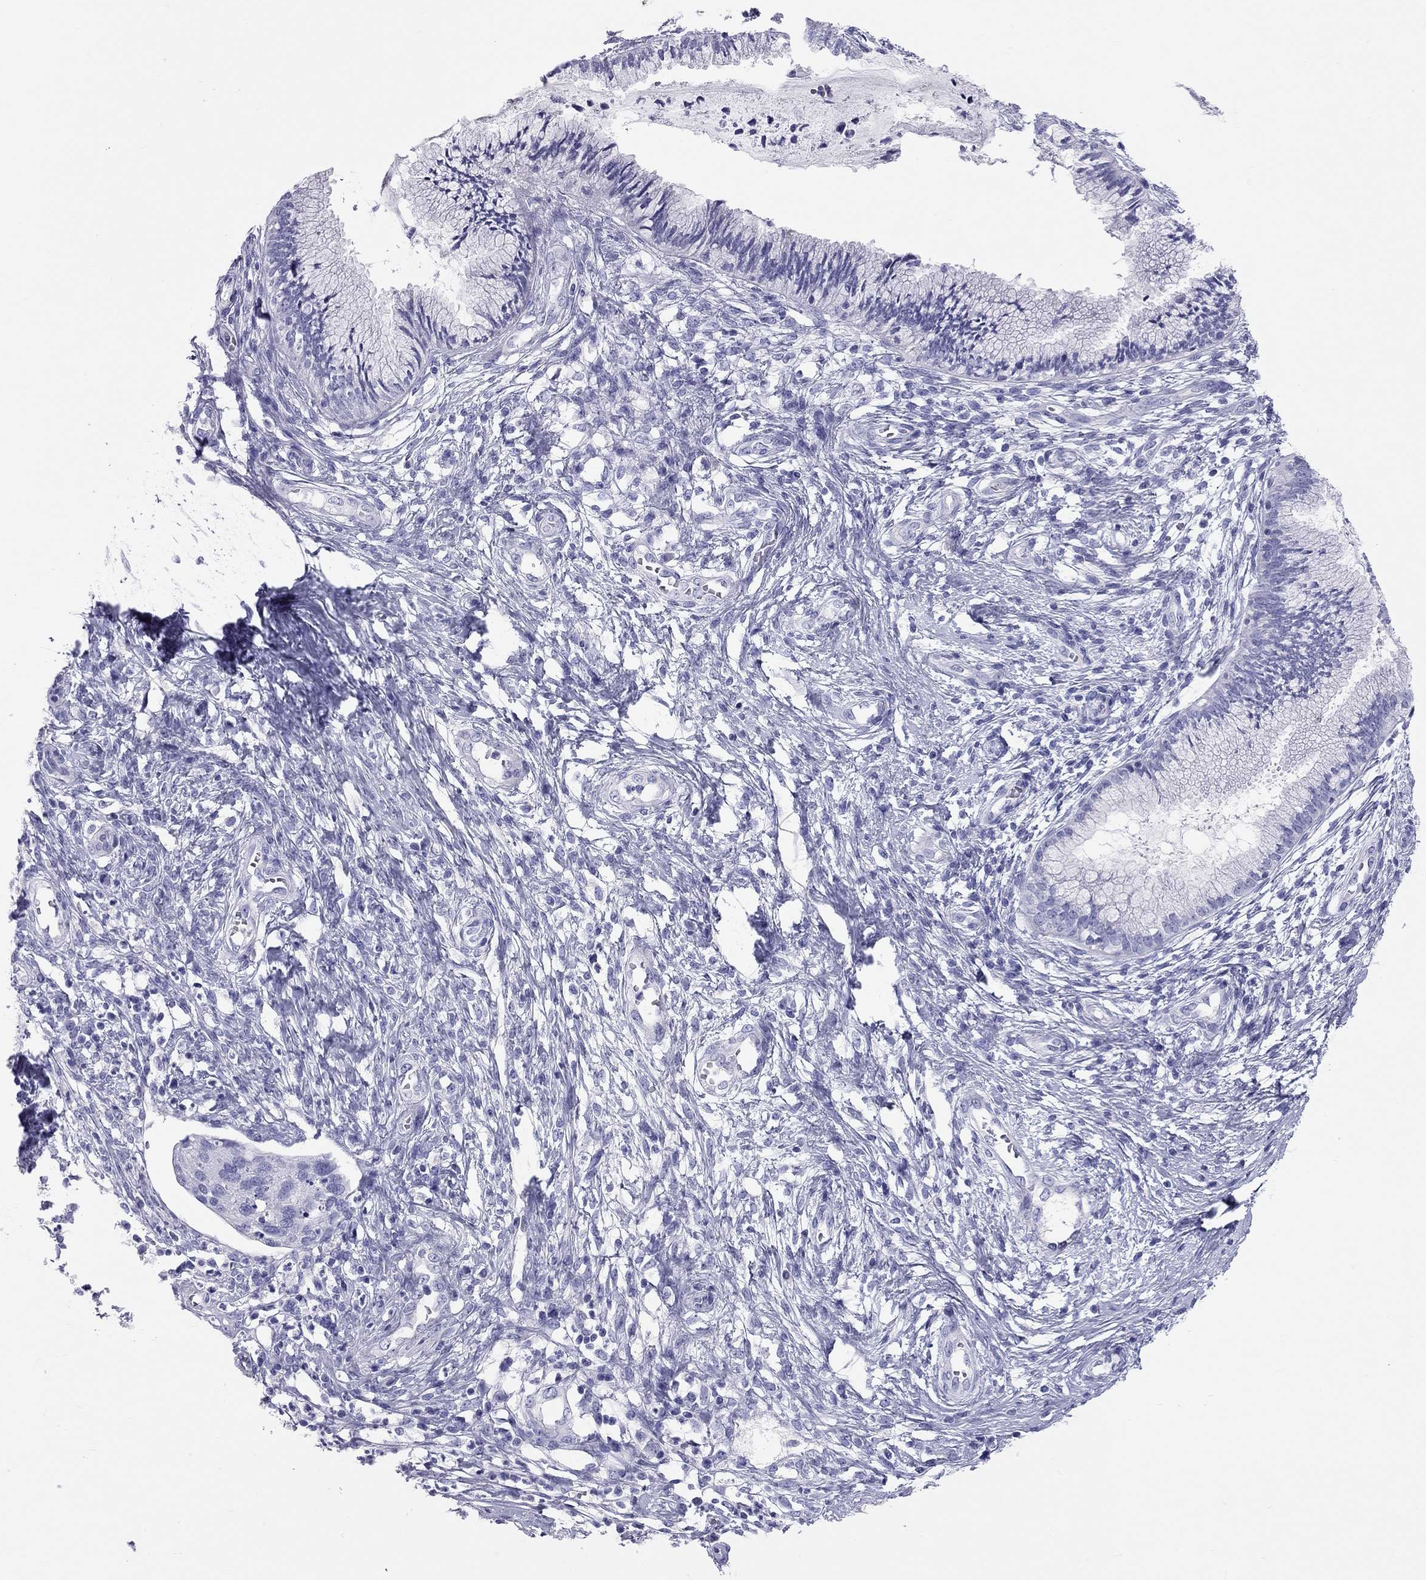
{"staining": {"intensity": "negative", "quantity": "none", "location": "none"}, "tissue": "cervical cancer", "cell_type": "Tumor cells", "image_type": "cancer", "snomed": [{"axis": "morphology", "description": "Normal tissue, NOS"}, {"axis": "morphology", "description": "Squamous cell carcinoma, NOS"}, {"axis": "topography", "description": "Cervix"}], "caption": "Human cervical squamous cell carcinoma stained for a protein using IHC displays no staining in tumor cells.", "gene": "FSCN3", "patient": {"sex": "female", "age": 39}}